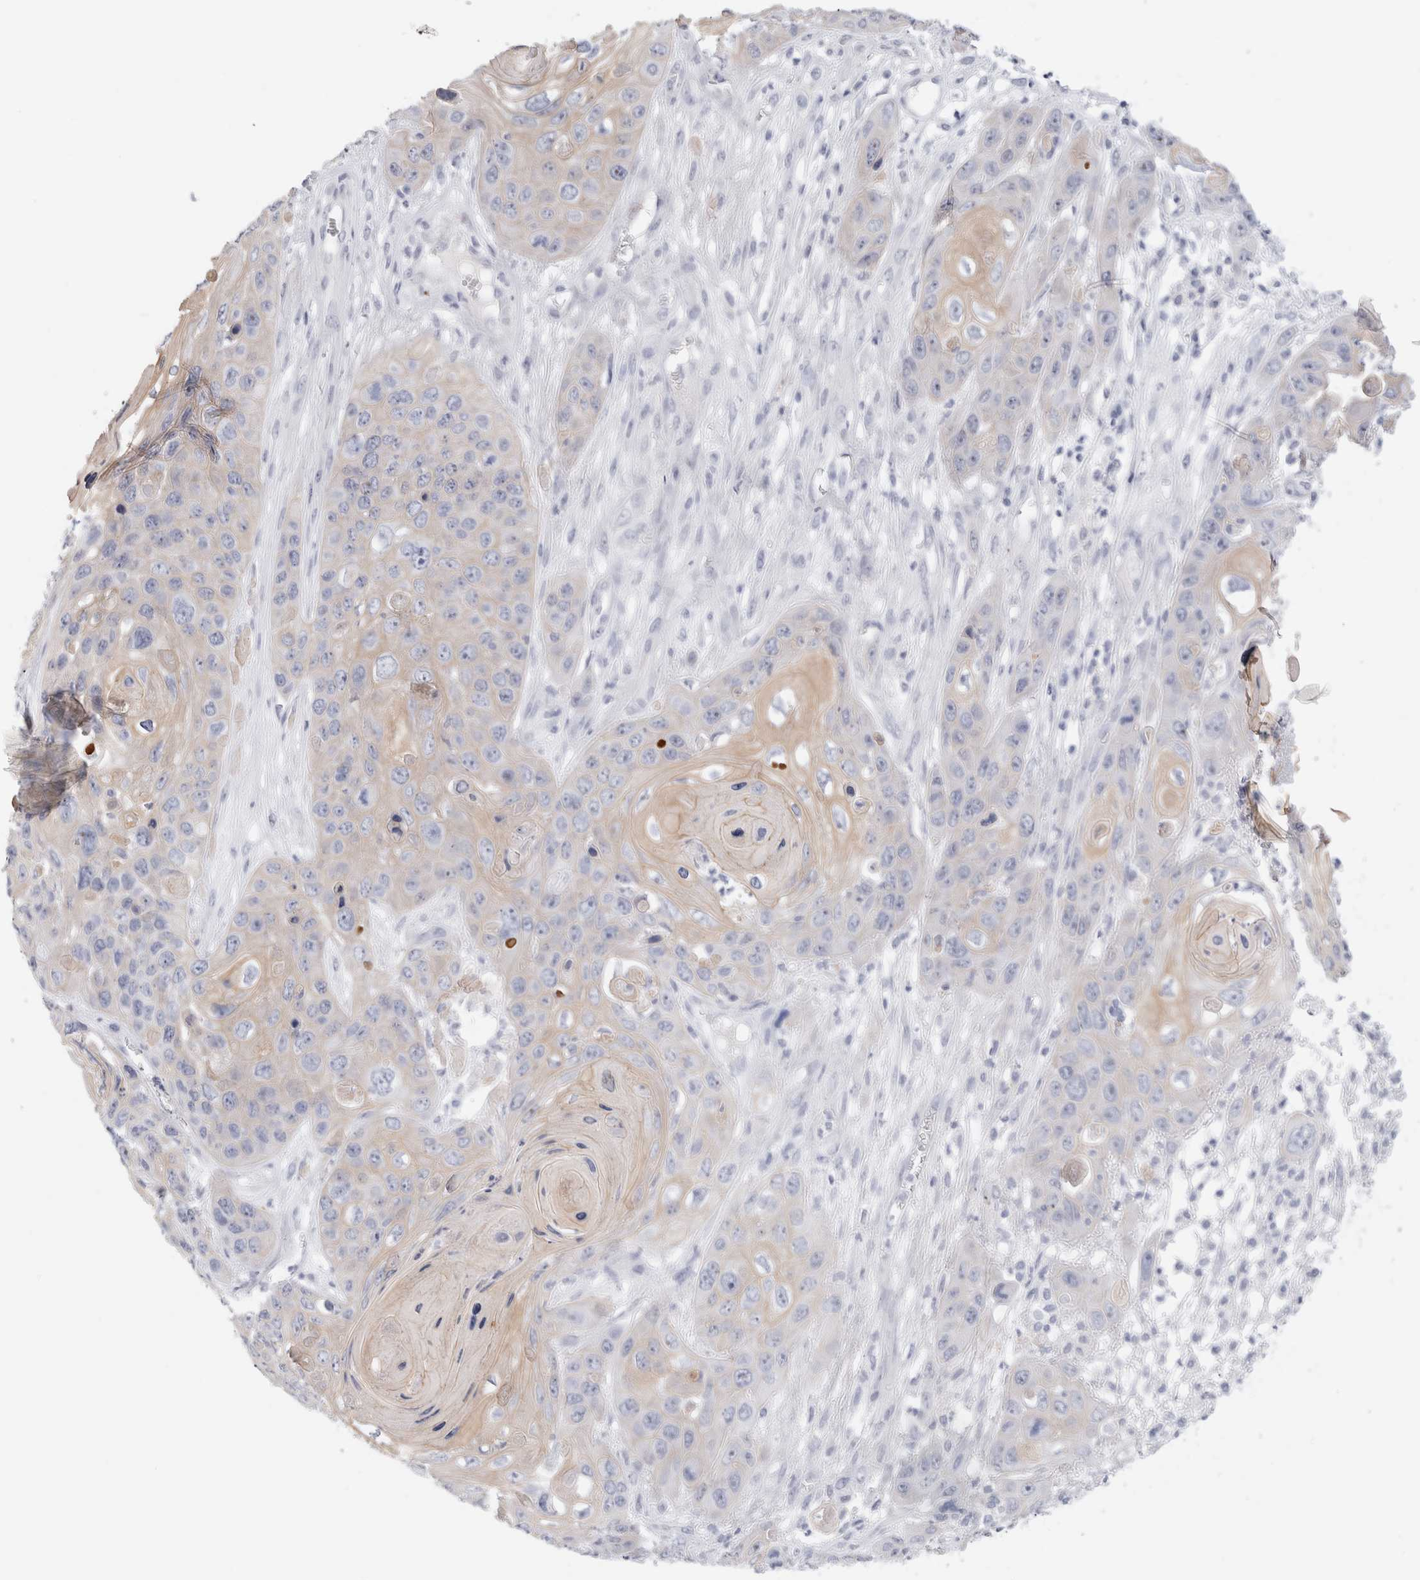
{"staining": {"intensity": "weak", "quantity": ">75%", "location": "cytoplasmic/membranous"}, "tissue": "skin cancer", "cell_type": "Tumor cells", "image_type": "cancer", "snomed": [{"axis": "morphology", "description": "Squamous cell carcinoma, NOS"}, {"axis": "topography", "description": "Skin"}], "caption": "Human skin squamous cell carcinoma stained with a brown dye exhibits weak cytoplasmic/membranous positive staining in approximately >75% of tumor cells.", "gene": "MUC15", "patient": {"sex": "male", "age": 55}}